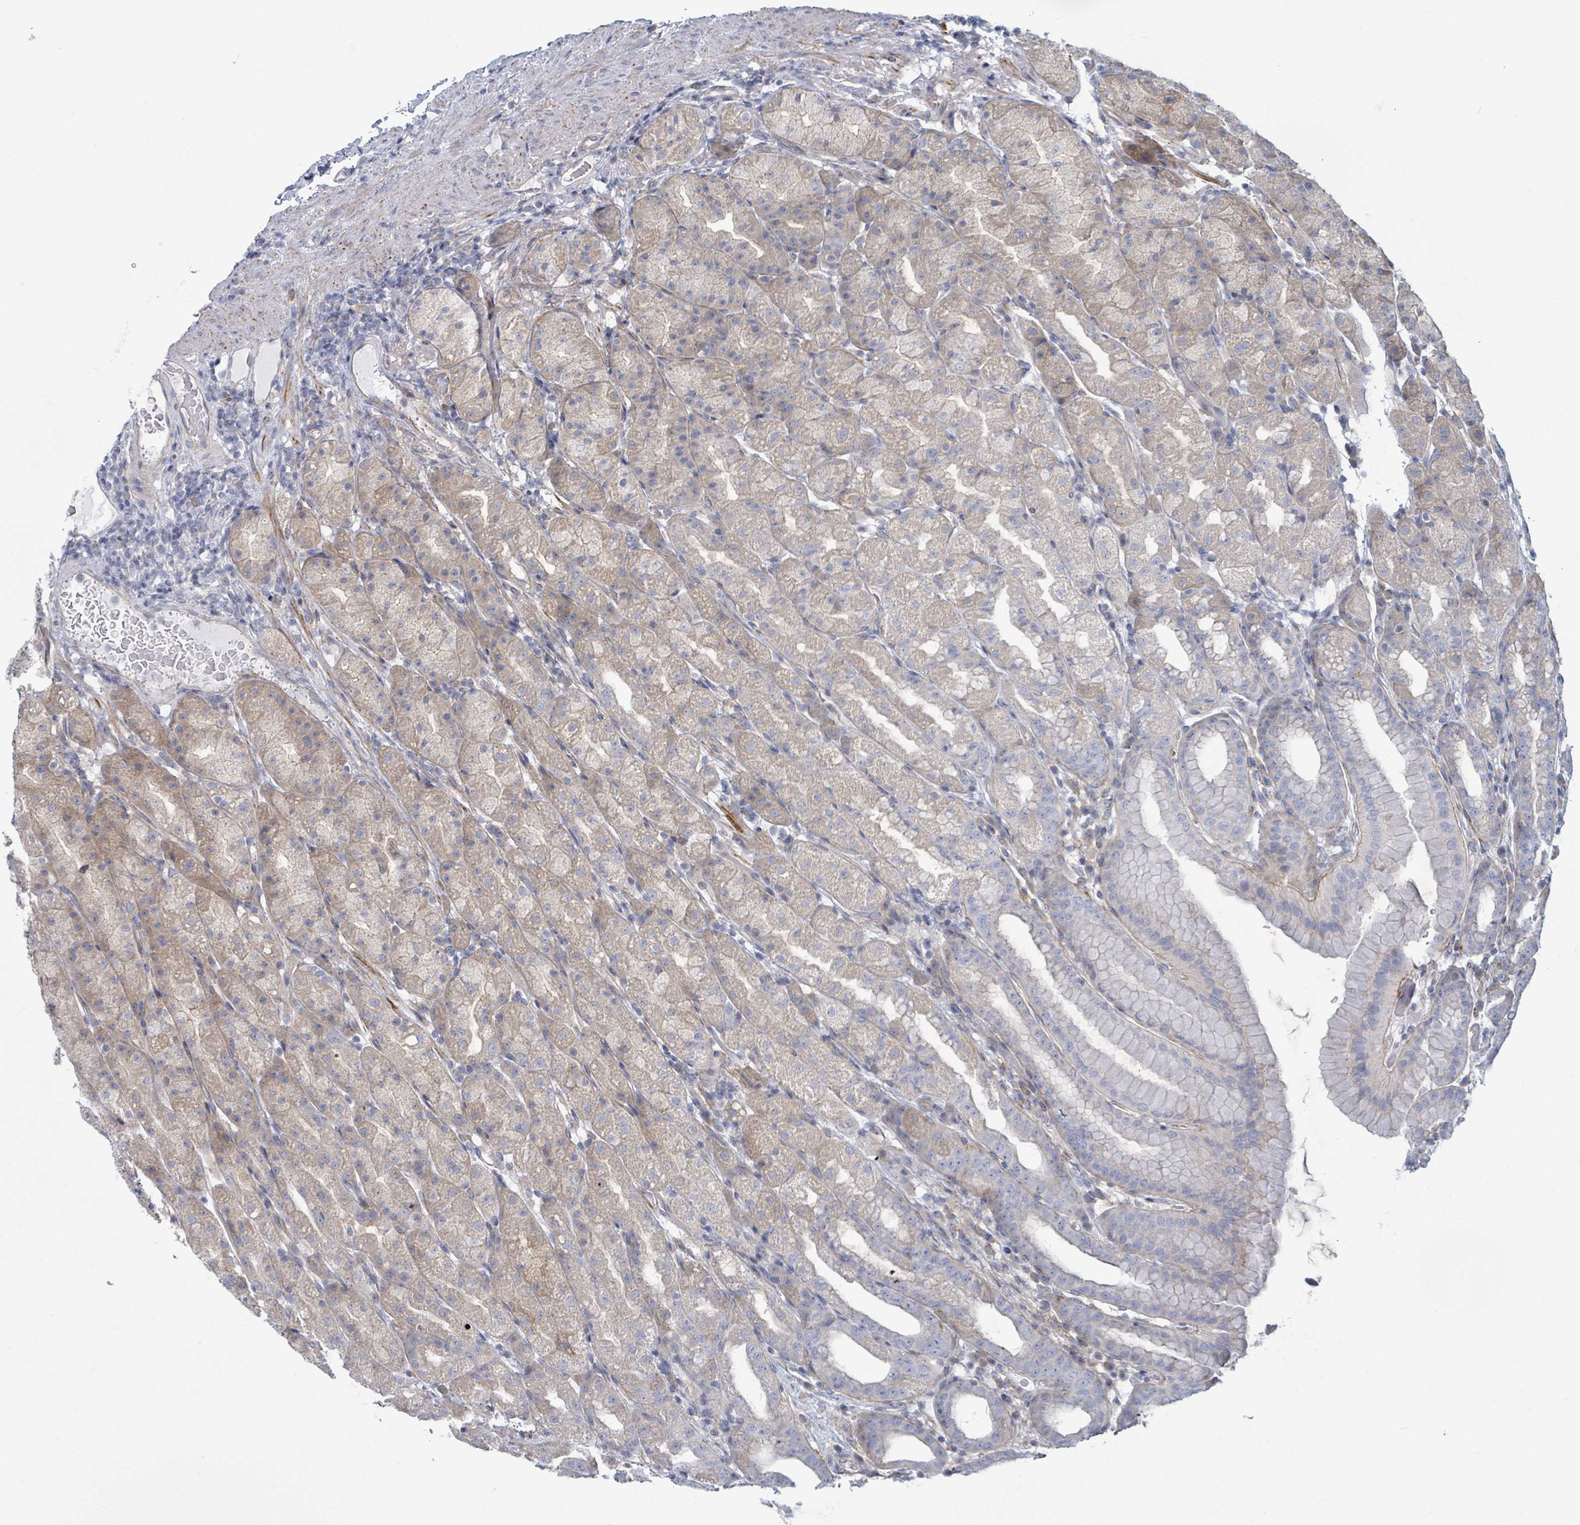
{"staining": {"intensity": "weak", "quantity": "<25%", "location": "cytoplasmic/membranous"}, "tissue": "stomach", "cell_type": "Glandular cells", "image_type": "normal", "snomed": [{"axis": "morphology", "description": "Normal tissue, NOS"}, {"axis": "topography", "description": "Stomach, upper"}, {"axis": "topography", "description": "Stomach"}], "caption": "This image is of benign stomach stained with immunohistochemistry (IHC) to label a protein in brown with the nuclei are counter-stained blue. There is no expression in glandular cells. (Immunohistochemistry (ihc), brightfield microscopy, high magnification).", "gene": "COL13A1", "patient": {"sex": "male", "age": 68}}